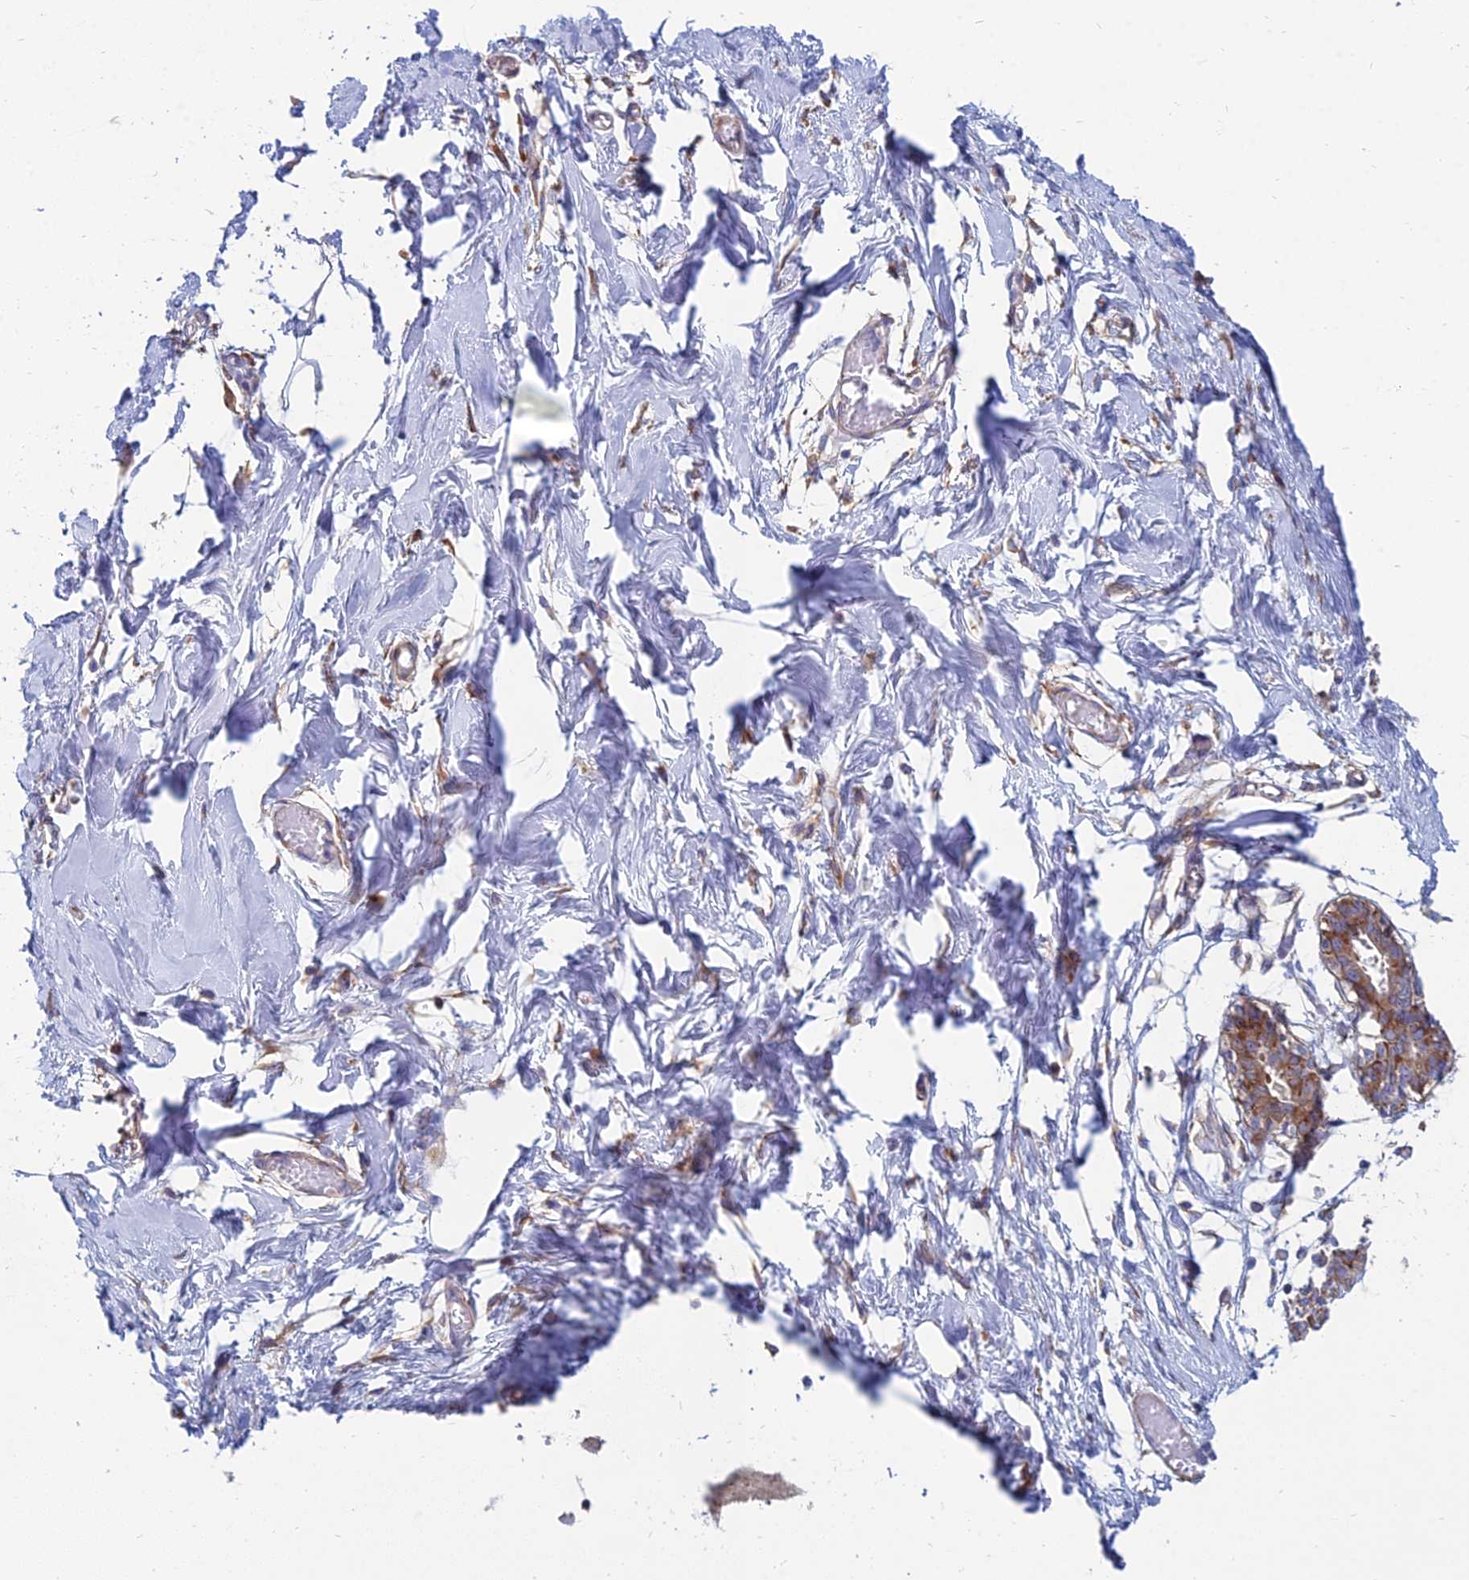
{"staining": {"intensity": "moderate", "quantity": ">75%", "location": "cytoplasmic/membranous"}, "tissue": "breast", "cell_type": "Adipocytes", "image_type": "normal", "snomed": [{"axis": "morphology", "description": "Normal tissue, NOS"}, {"axis": "topography", "description": "Breast"}], "caption": "This photomicrograph exhibits IHC staining of benign human breast, with medium moderate cytoplasmic/membranous positivity in about >75% of adipocytes.", "gene": "TXLNA", "patient": {"sex": "female", "age": 27}}